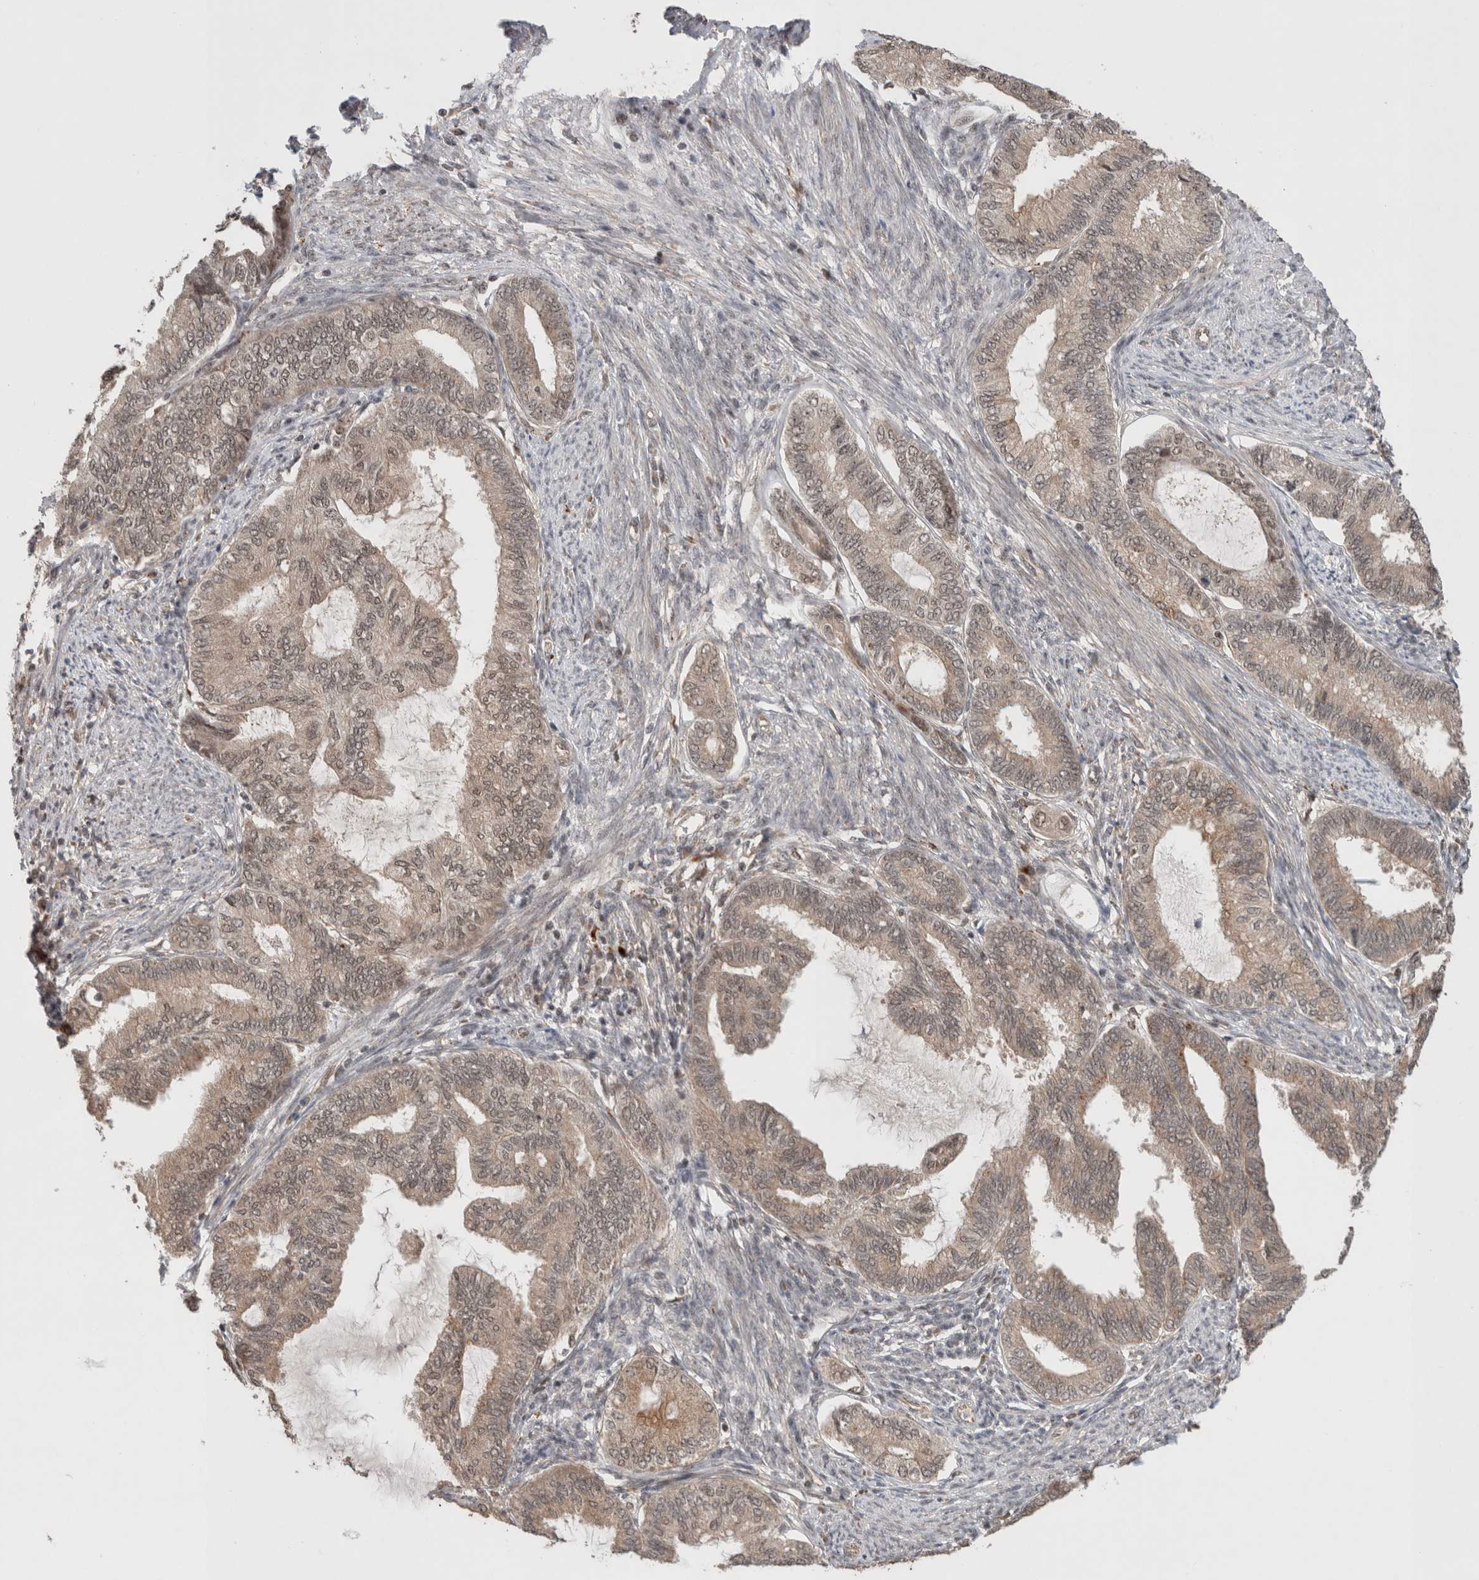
{"staining": {"intensity": "weak", "quantity": "25%-75%", "location": "nuclear"}, "tissue": "endometrial cancer", "cell_type": "Tumor cells", "image_type": "cancer", "snomed": [{"axis": "morphology", "description": "Adenocarcinoma, NOS"}, {"axis": "topography", "description": "Endometrium"}], "caption": "Immunohistochemistry staining of endometrial cancer (adenocarcinoma), which displays low levels of weak nuclear positivity in approximately 25%-75% of tumor cells indicating weak nuclear protein staining. The staining was performed using DAB (3,3'-diaminobenzidine) (brown) for protein detection and nuclei were counterstained in hematoxylin (blue).", "gene": "MPHOSPH6", "patient": {"sex": "female", "age": 86}}